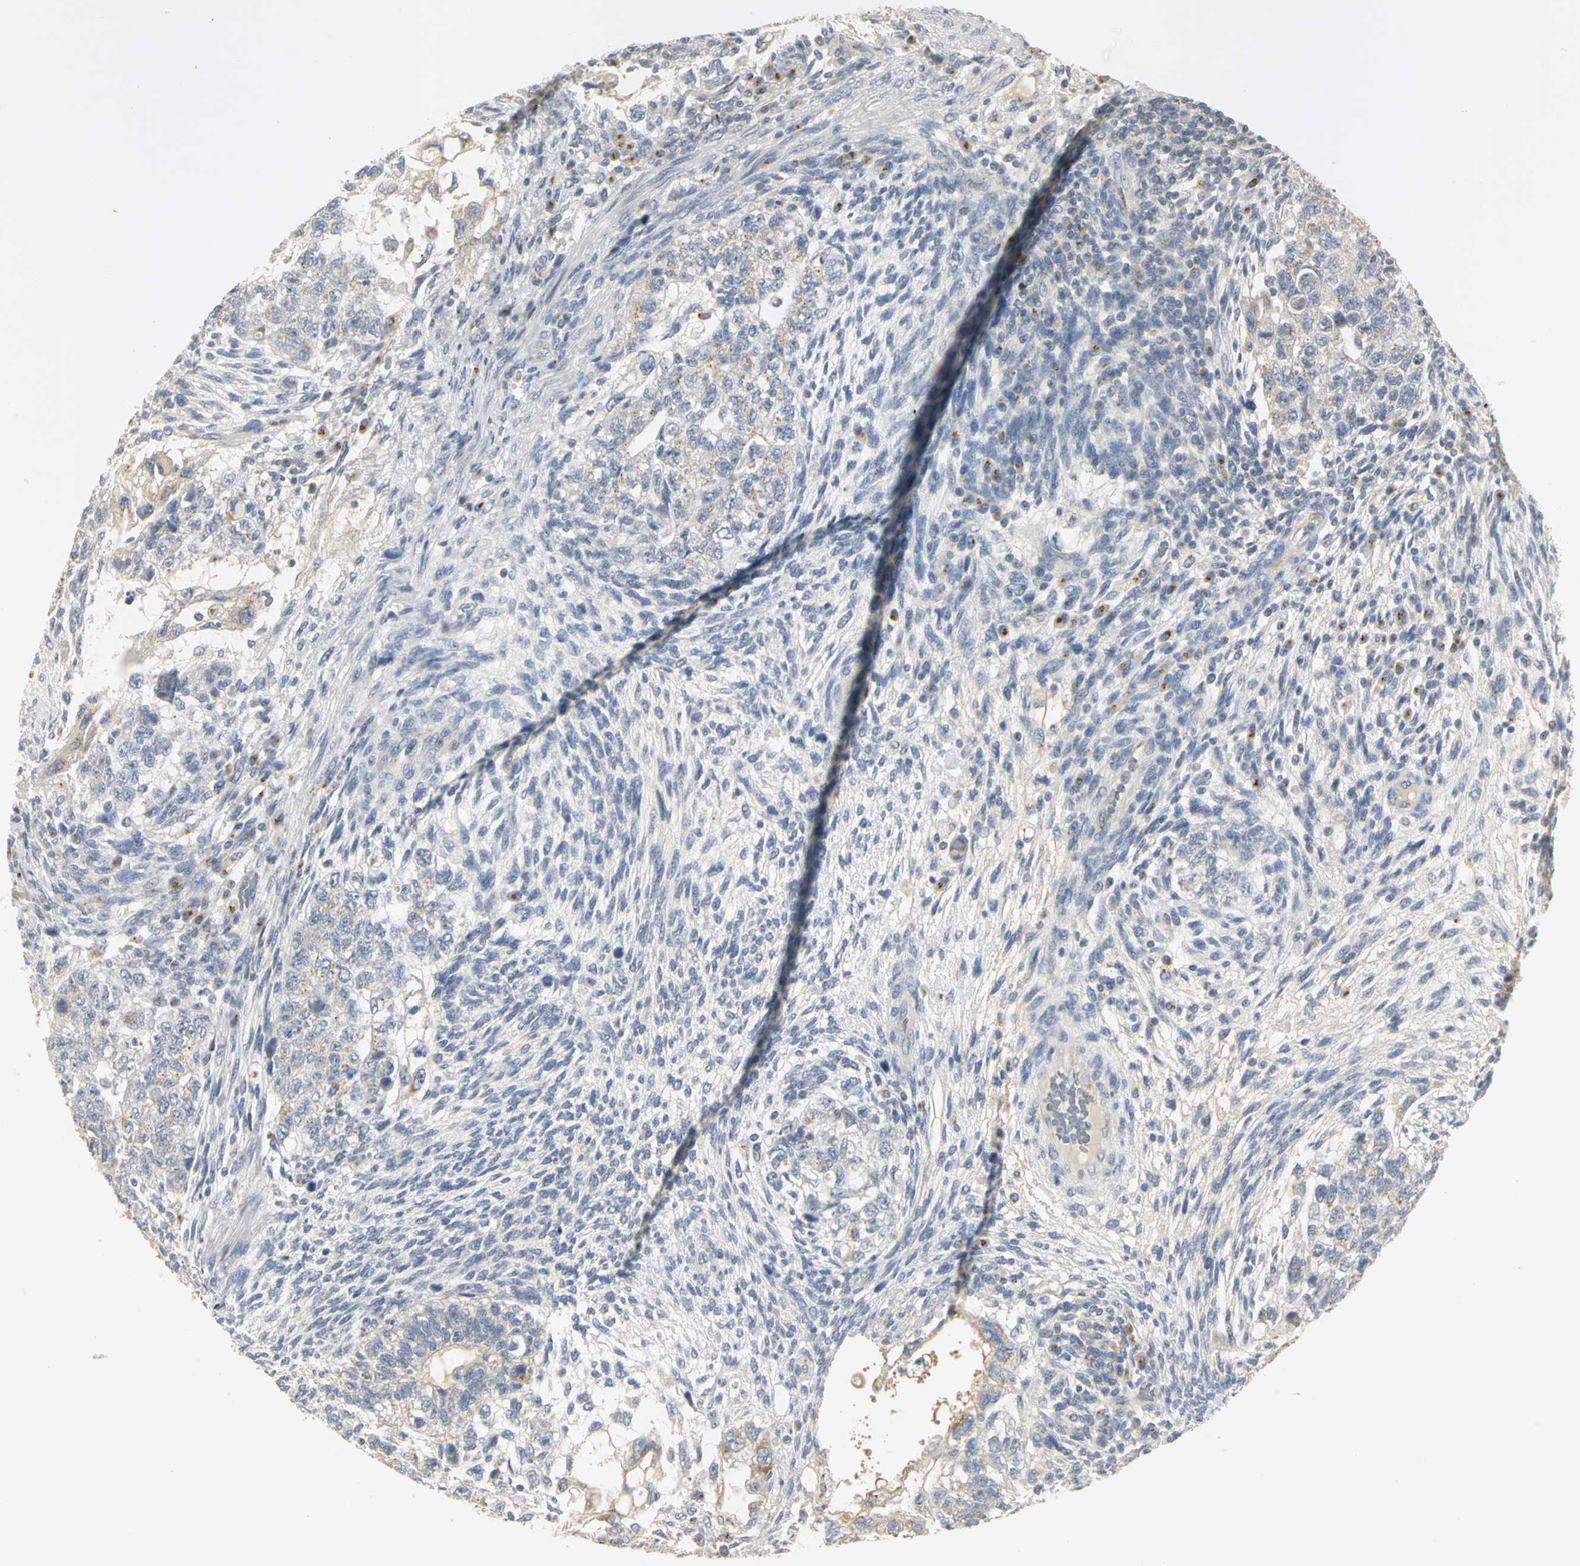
{"staining": {"intensity": "weak", "quantity": "<25%", "location": "cytoplasmic/membranous"}, "tissue": "testis cancer", "cell_type": "Tumor cells", "image_type": "cancer", "snomed": [{"axis": "morphology", "description": "Normal tissue, NOS"}, {"axis": "morphology", "description": "Carcinoma, Embryonal, NOS"}, {"axis": "topography", "description": "Testis"}], "caption": "Embryonal carcinoma (testis) was stained to show a protein in brown. There is no significant staining in tumor cells.", "gene": "TM9SF2", "patient": {"sex": "male", "age": 36}}